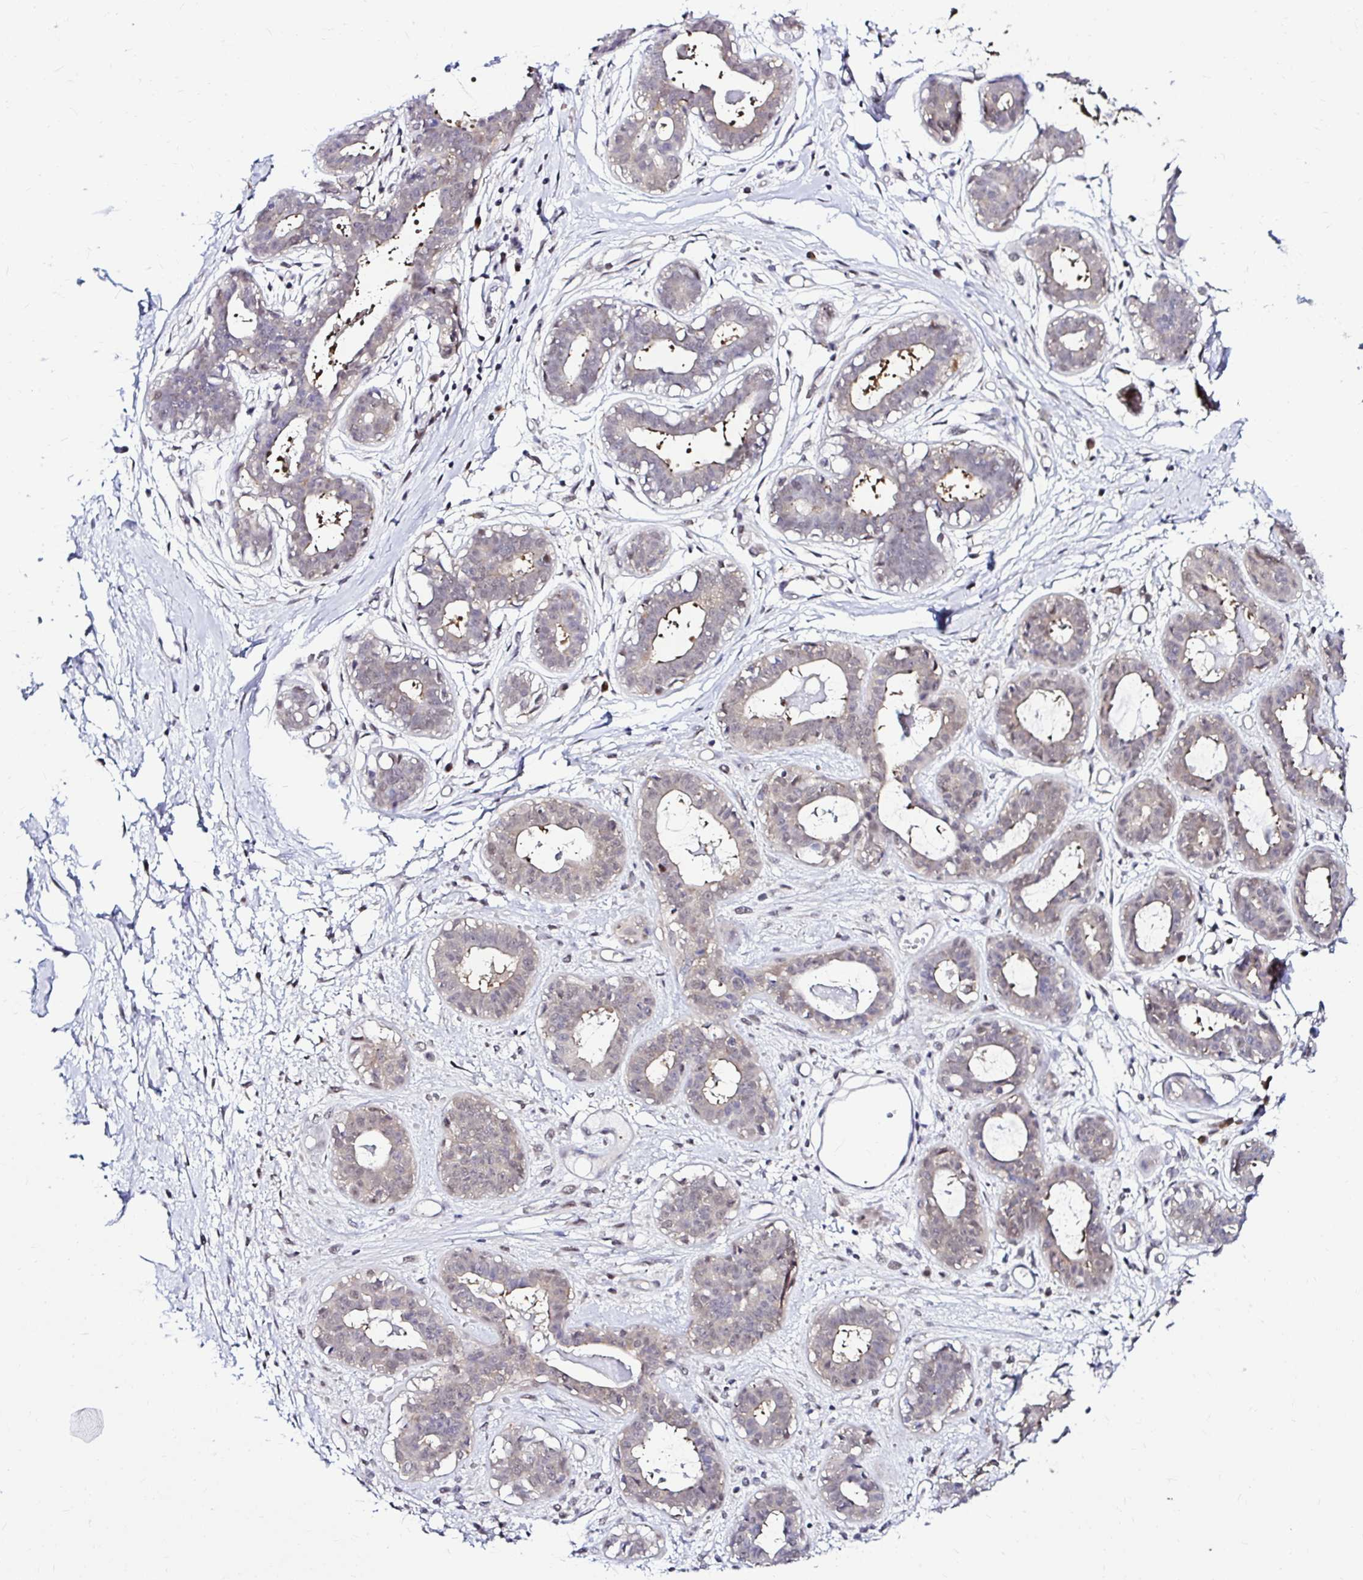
{"staining": {"intensity": "negative", "quantity": "none", "location": "none"}, "tissue": "breast", "cell_type": "Adipocytes", "image_type": "normal", "snomed": [{"axis": "morphology", "description": "Normal tissue, NOS"}, {"axis": "topography", "description": "Breast"}], "caption": "Protein analysis of unremarkable breast demonstrates no significant positivity in adipocytes.", "gene": "PSMD3", "patient": {"sex": "female", "age": 45}}